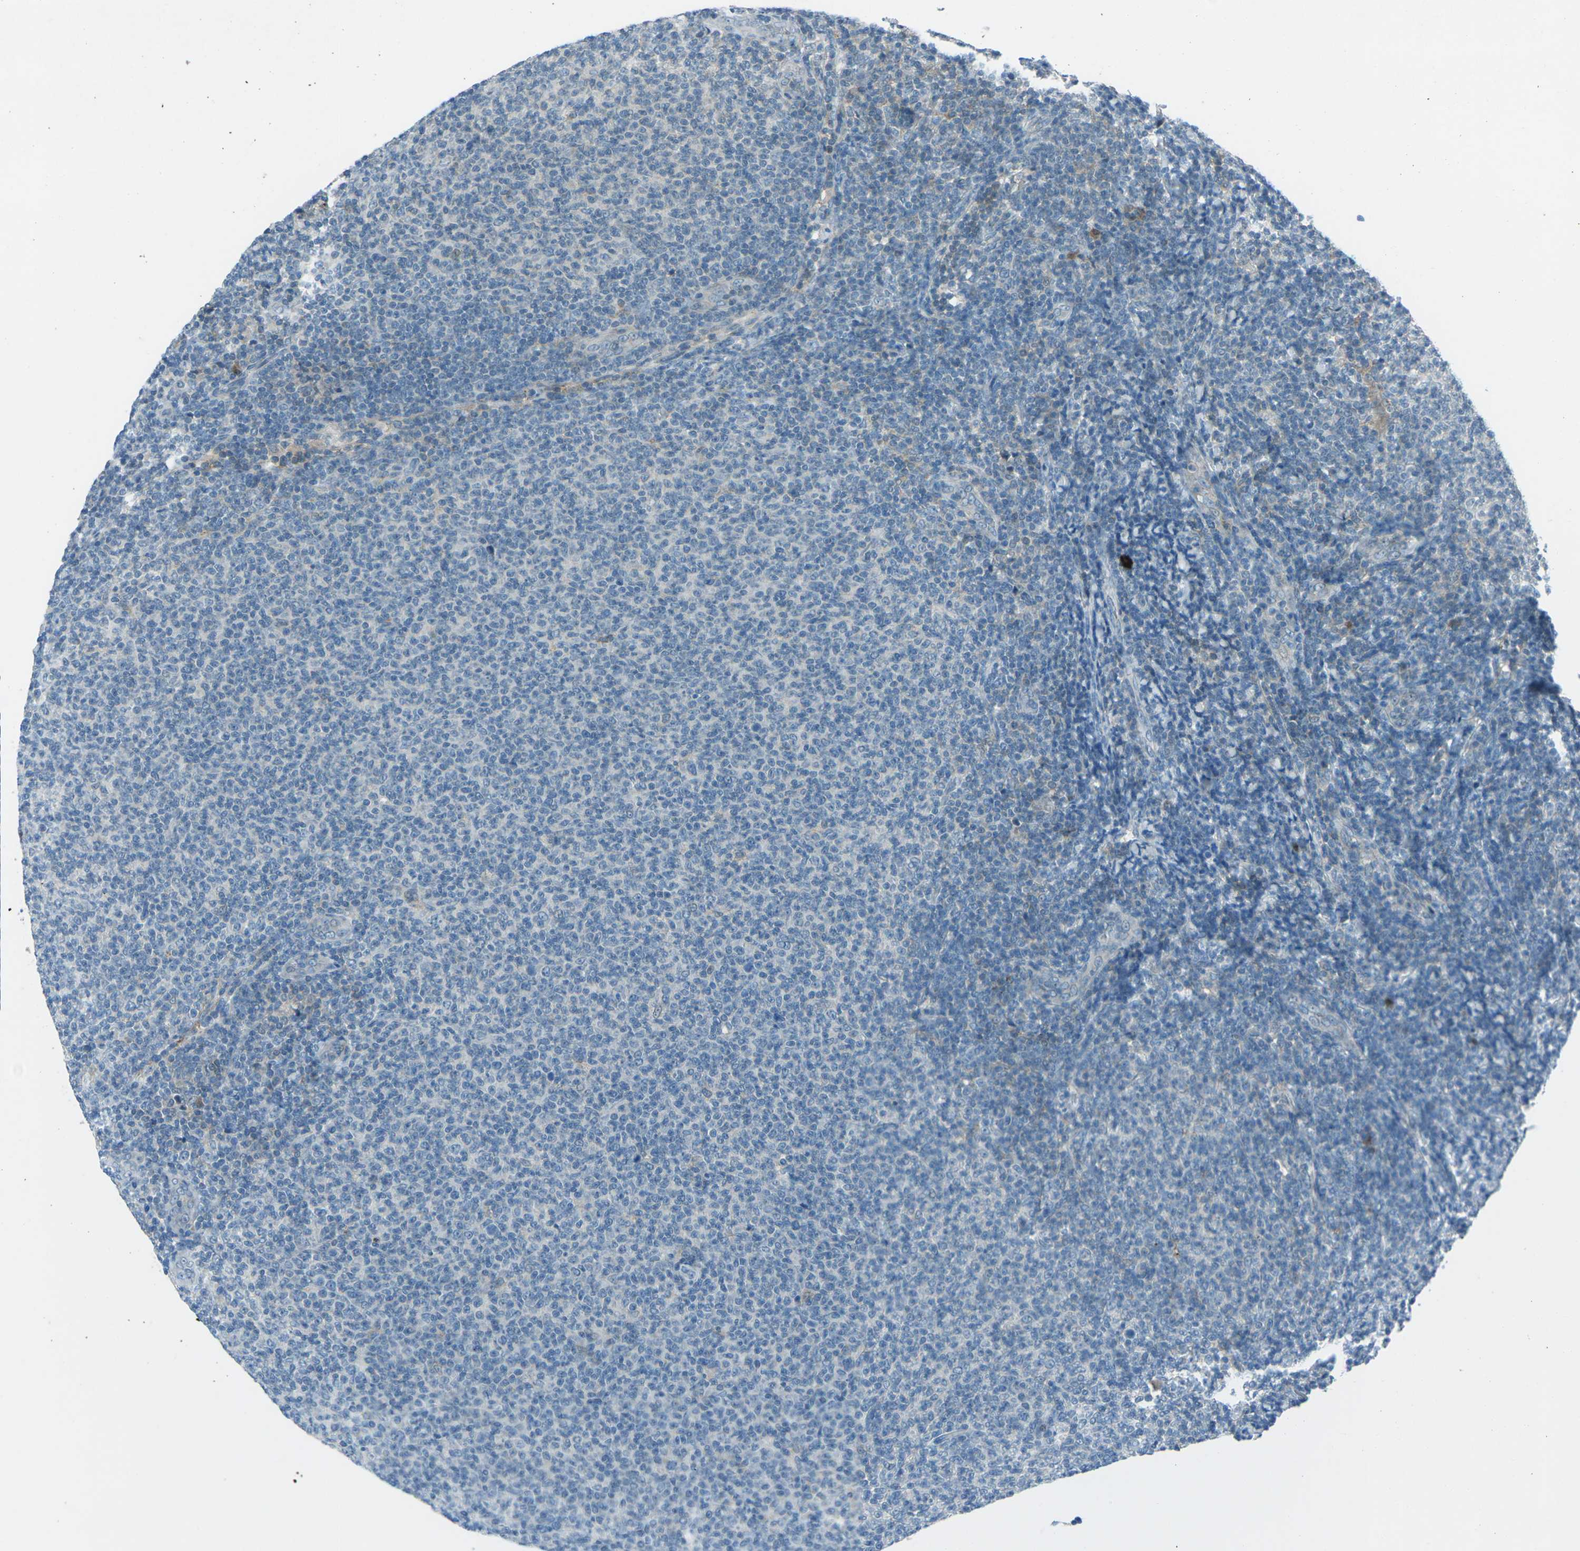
{"staining": {"intensity": "negative", "quantity": "none", "location": "none"}, "tissue": "lymphoma", "cell_type": "Tumor cells", "image_type": "cancer", "snomed": [{"axis": "morphology", "description": "Malignant lymphoma, non-Hodgkin's type, Low grade"}, {"axis": "topography", "description": "Lymph node"}], "caption": "A high-resolution micrograph shows immunohistochemistry (IHC) staining of low-grade malignant lymphoma, non-Hodgkin's type, which shows no significant staining in tumor cells.", "gene": "PRKCA", "patient": {"sex": "male", "age": 66}}